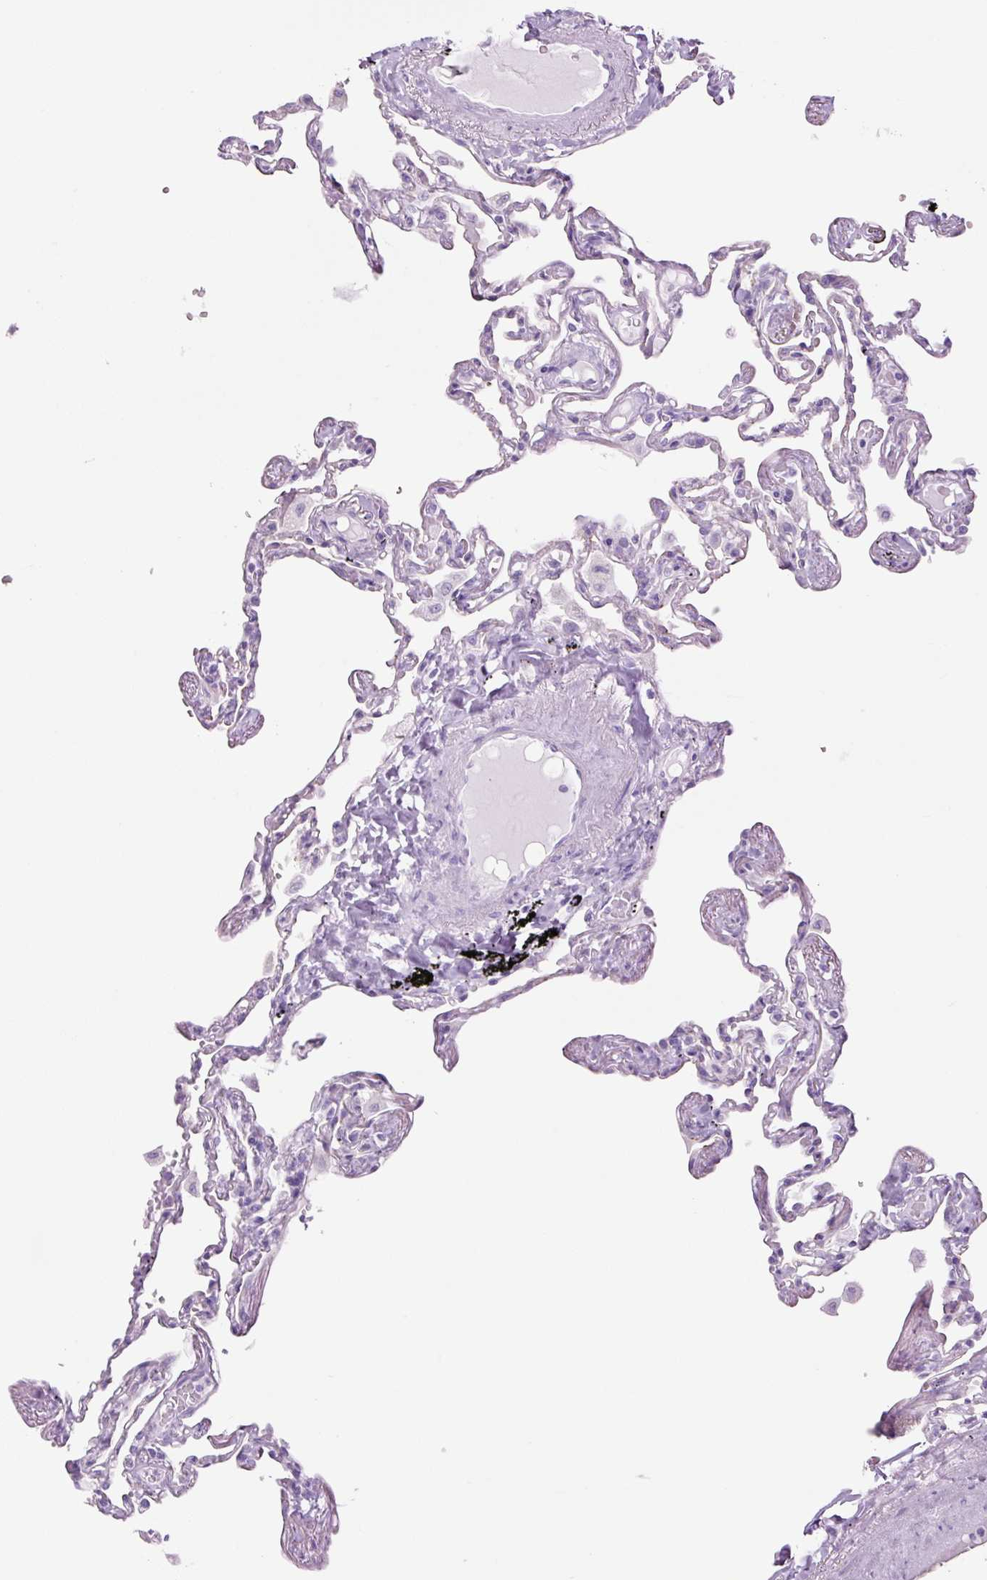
{"staining": {"intensity": "negative", "quantity": "none", "location": "none"}, "tissue": "lung", "cell_type": "Alveolar cells", "image_type": "normal", "snomed": [{"axis": "morphology", "description": "Normal tissue, NOS"}, {"axis": "topography", "description": "Lung"}], "caption": "Immunohistochemistry (IHC) histopathology image of benign lung: human lung stained with DAB displays no significant protein expression in alveolar cells. The staining is performed using DAB (3,3'-diaminobenzidine) brown chromogen with nuclei counter-stained in using hematoxylin.", "gene": "TFF2", "patient": {"sex": "female", "age": 67}}